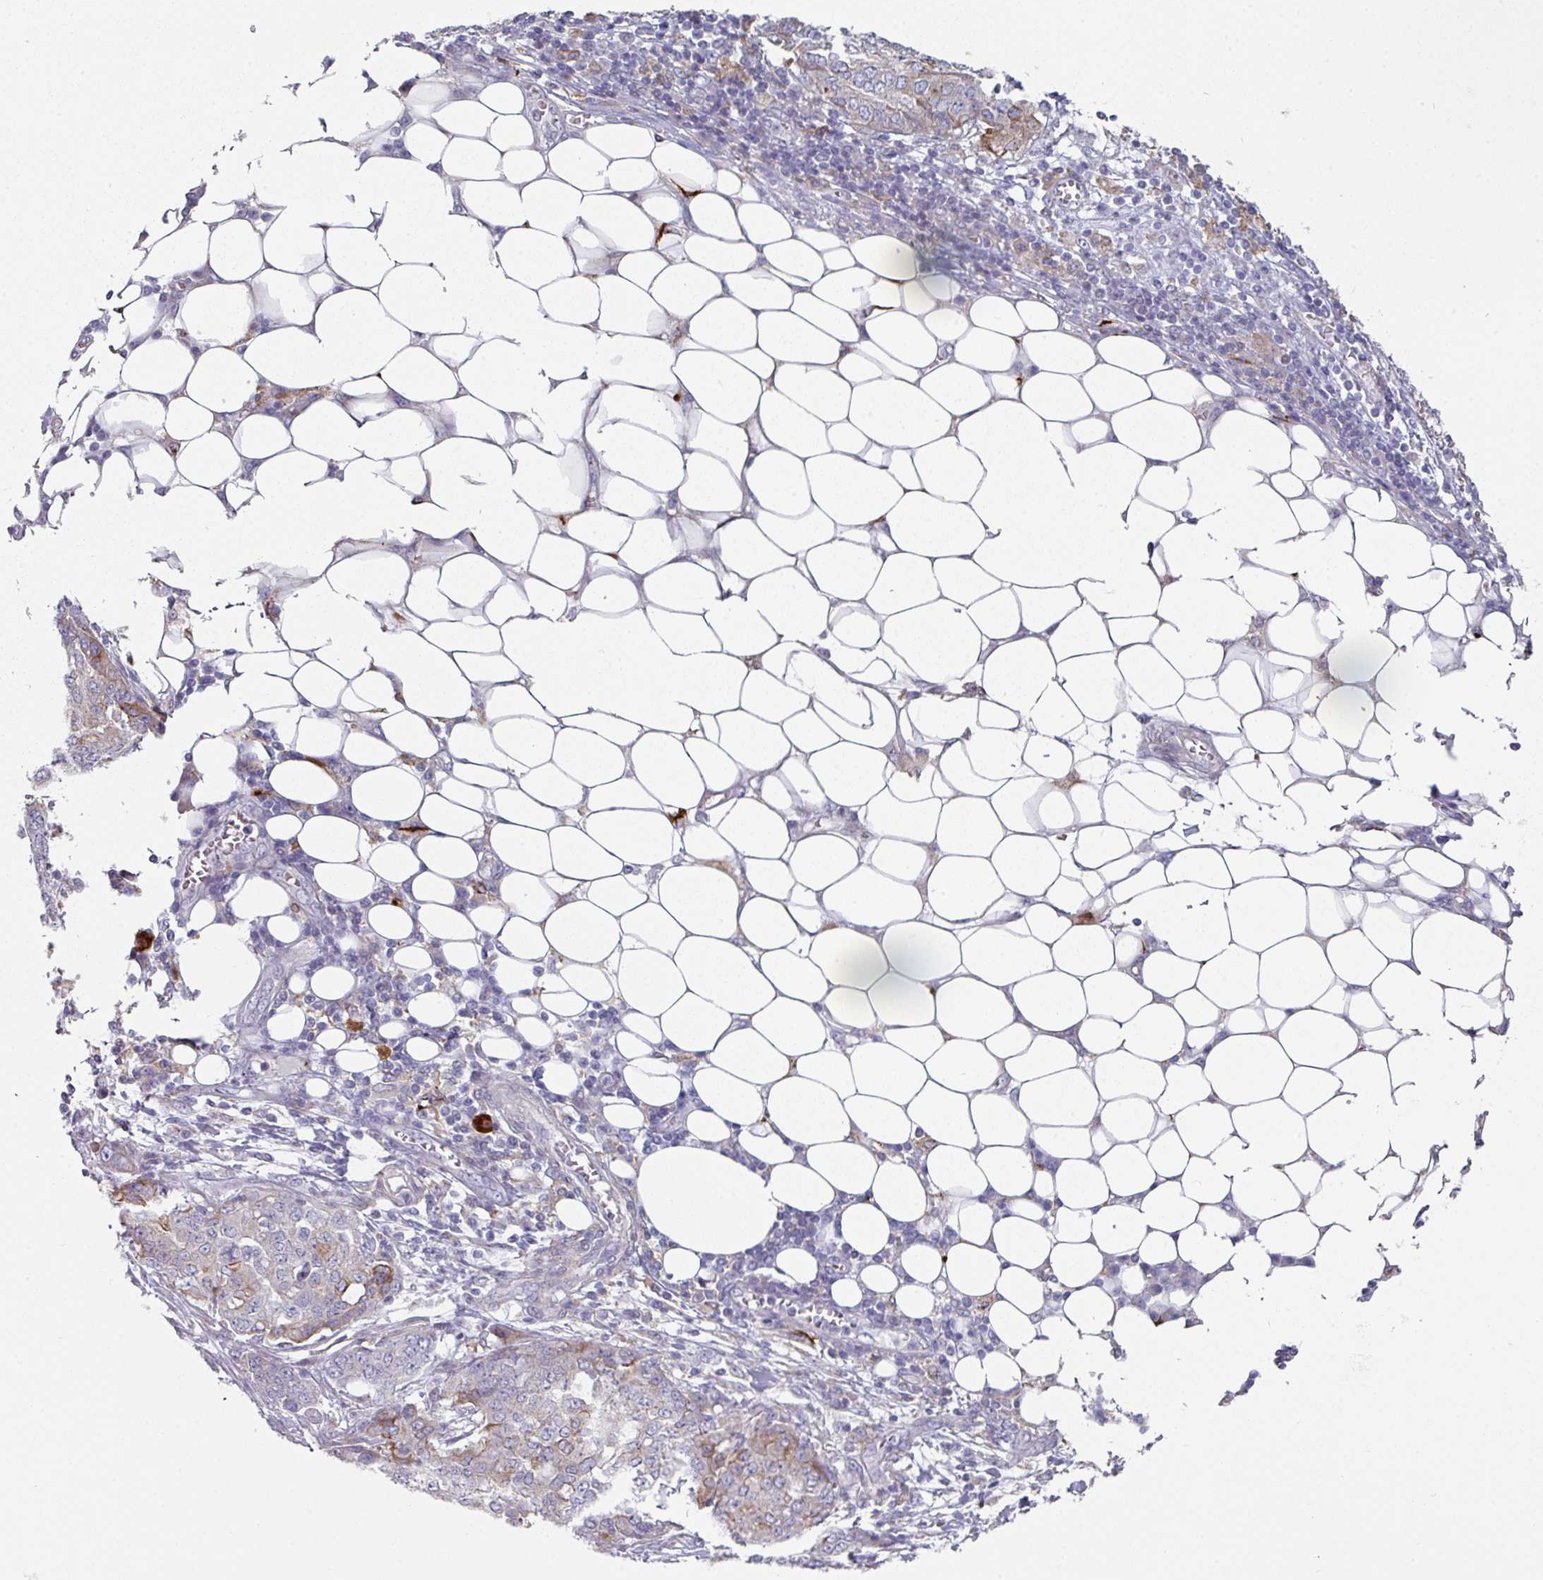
{"staining": {"intensity": "moderate", "quantity": "<25%", "location": "cytoplasmic/membranous"}, "tissue": "ovarian cancer", "cell_type": "Tumor cells", "image_type": "cancer", "snomed": [{"axis": "morphology", "description": "Cystadenocarcinoma, serous, NOS"}, {"axis": "topography", "description": "Soft tissue"}, {"axis": "topography", "description": "Ovary"}], "caption": "Moderate cytoplasmic/membranous protein expression is seen in about <25% of tumor cells in ovarian cancer (serous cystadenocarcinoma). (IHC, brightfield microscopy, high magnification).", "gene": "WSB2", "patient": {"sex": "female", "age": 57}}